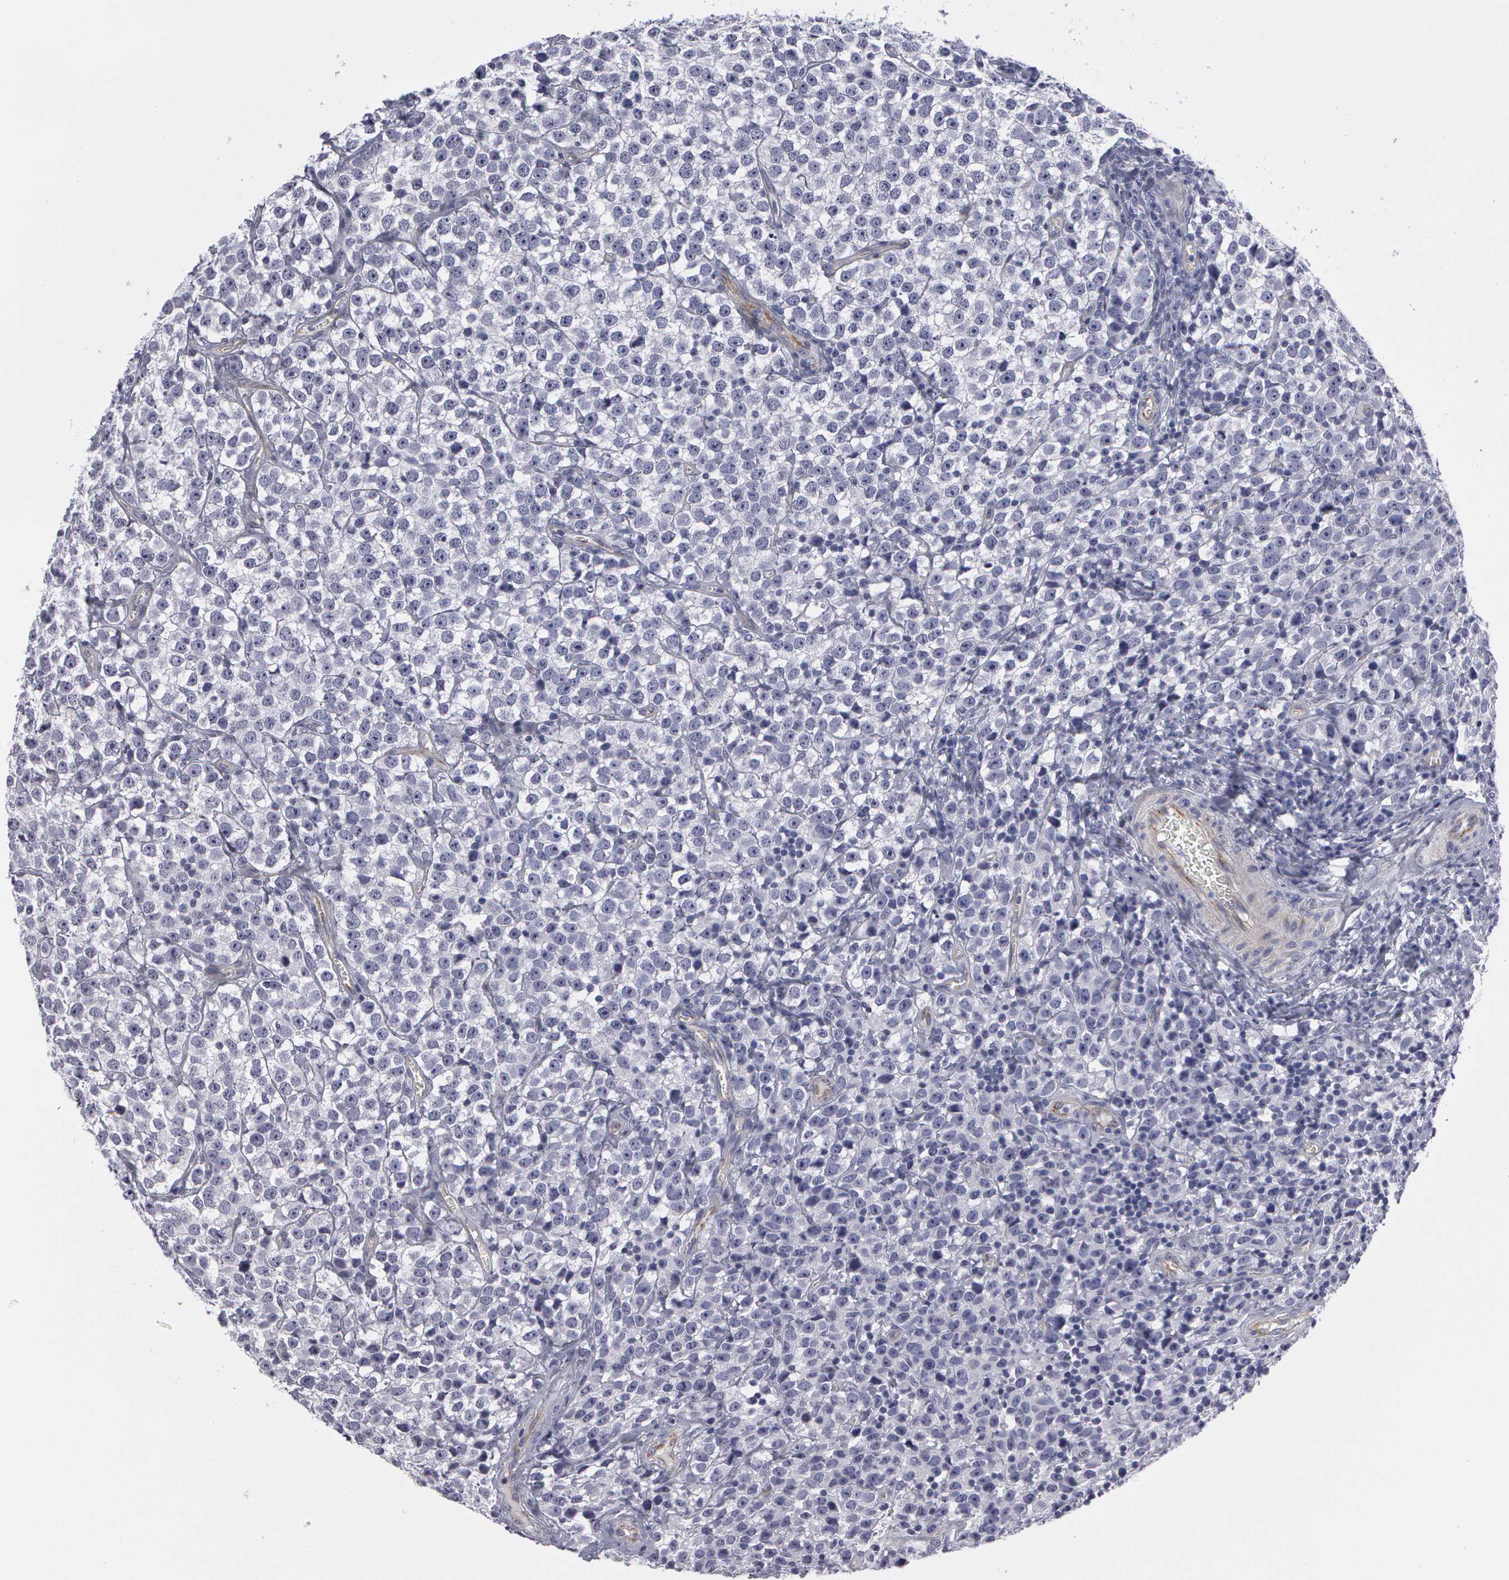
{"staining": {"intensity": "negative", "quantity": "none", "location": "none"}, "tissue": "testis cancer", "cell_type": "Tumor cells", "image_type": "cancer", "snomed": [{"axis": "morphology", "description": "Seminoma, NOS"}, {"axis": "topography", "description": "Testis"}], "caption": "High magnification brightfield microscopy of testis seminoma stained with DAB (3,3'-diaminobenzidine) (brown) and counterstained with hematoxylin (blue): tumor cells show no significant positivity. The staining is performed using DAB (3,3'-diaminobenzidine) brown chromogen with nuclei counter-stained in using hematoxylin.", "gene": "SMC1B", "patient": {"sex": "male", "age": 25}}